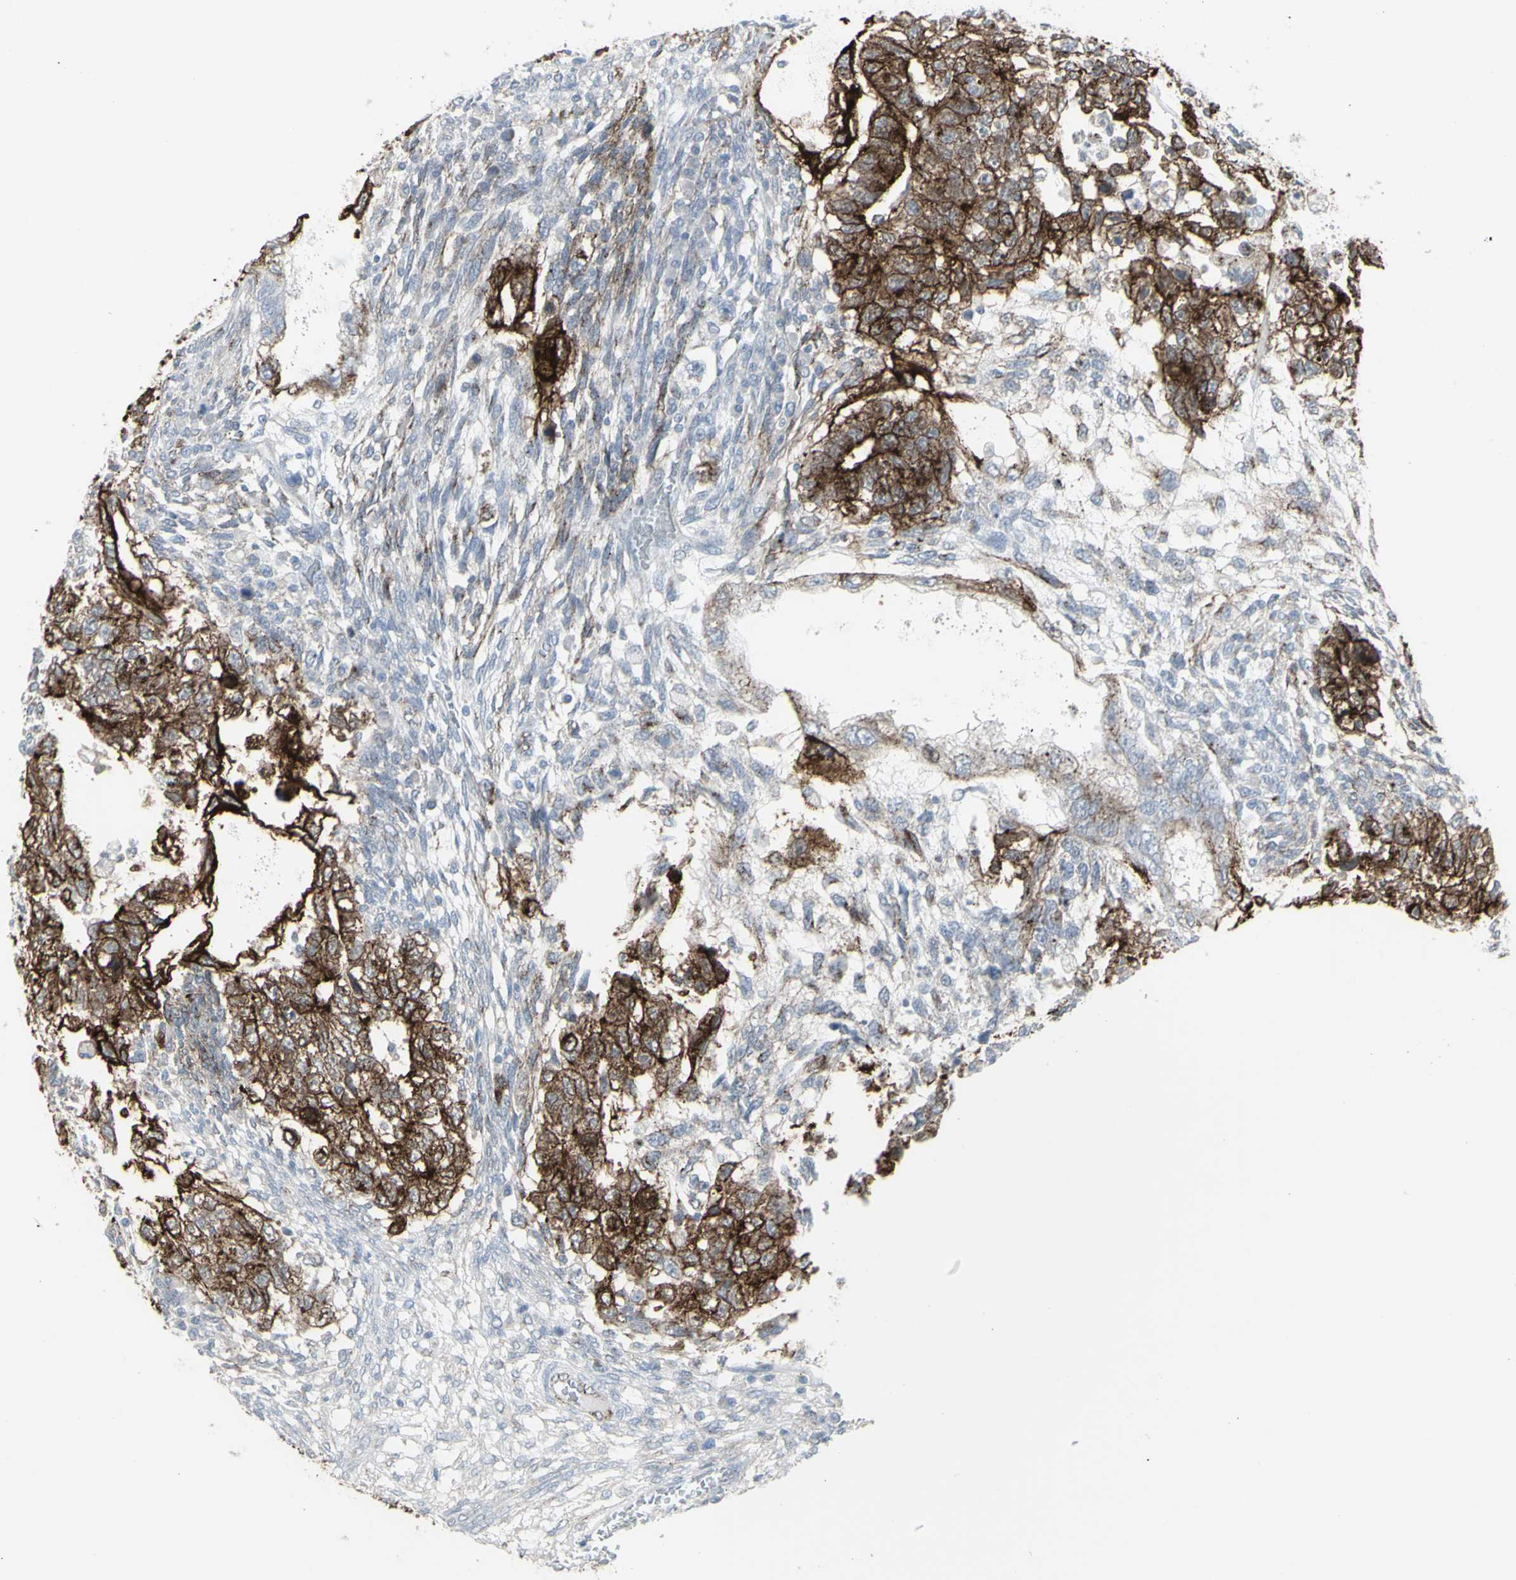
{"staining": {"intensity": "moderate", "quantity": ">75%", "location": "cytoplasmic/membranous"}, "tissue": "testis cancer", "cell_type": "Tumor cells", "image_type": "cancer", "snomed": [{"axis": "morphology", "description": "Normal tissue, NOS"}, {"axis": "morphology", "description": "Carcinoma, Embryonal, NOS"}, {"axis": "topography", "description": "Testis"}], "caption": "Moderate cytoplasmic/membranous expression is appreciated in approximately >75% of tumor cells in testis cancer (embryonal carcinoma).", "gene": "GJA1", "patient": {"sex": "male", "age": 36}}